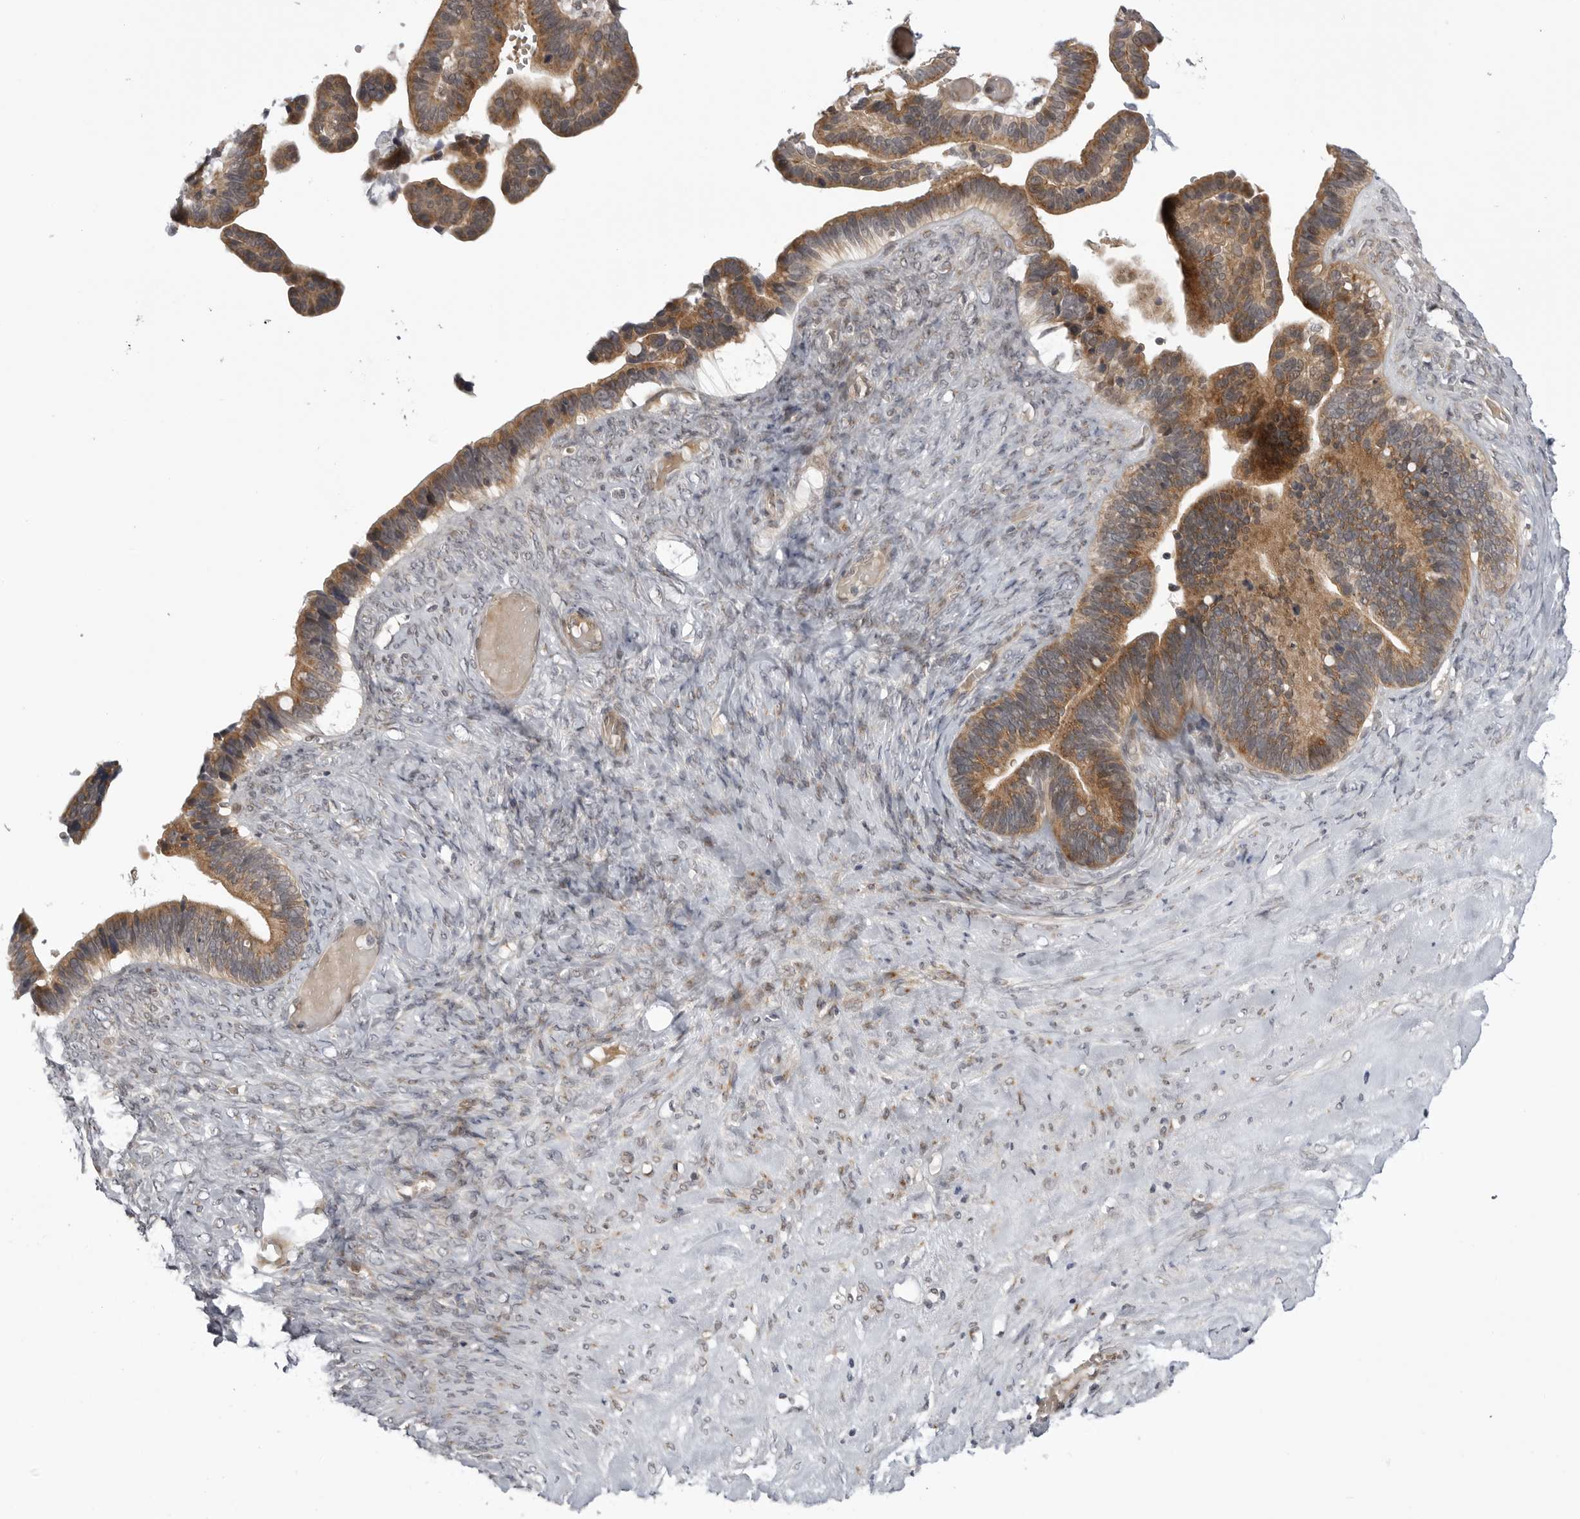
{"staining": {"intensity": "moderate", "quantity": ">75%", "location": "cytoplasmic/membranous"}, "tissue": "ovarian cancer", "cell_type": "Tumor cells", "image_type": "cancer", "snomed": [{"axis": "morphology", "description": "Cystadenocarcinoma, serous, NOS"}, {"axis": "topography", "description": "Ovary"}], "caption": "Human ovarian serous cystadenocarcinoma stained for a protein (brown) reveals moderate cytoplasmic/membranous positive positivity in about >75% of tumor cells.", "gene": "LRRC45", "patient": {"sex": "female", "age": 56}}